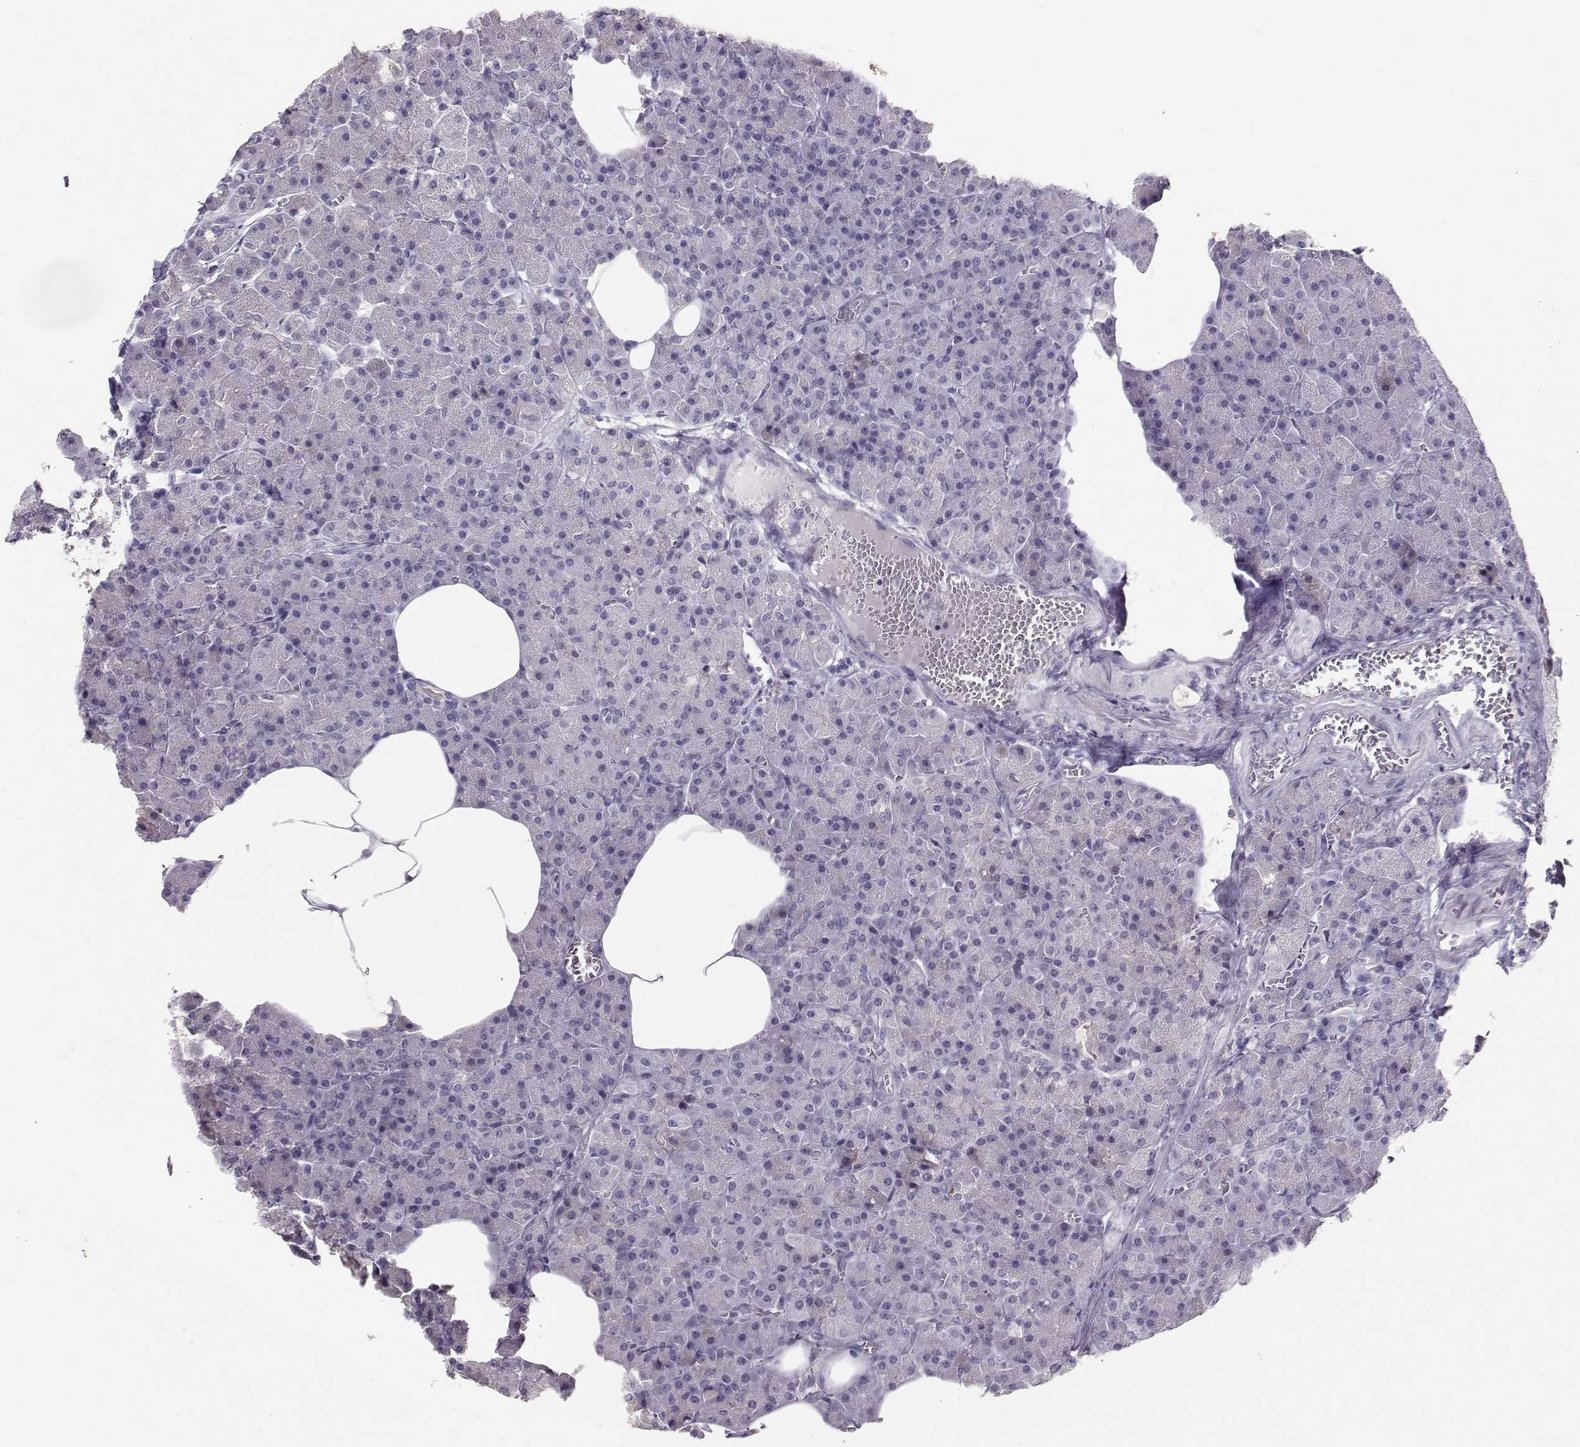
{"staining": {"intensity": "negative", "quantity": "none", "location": "none"}, "tissue": "pancreas", "cell_type": "Exocrine glandular cells", "image_type": "normal", "snomed": [{"axis": "morphology", "description": "Normal tissue, NOS"}, {"axis": "topography", "description": "Pancreas"}], "caption": "Normal pancreas was stained to show a protein in brown. There is no significant positivity in exocrine glandular cells.", "gene": "PKP2", "patient": {"sex": "female", "age": 45}}